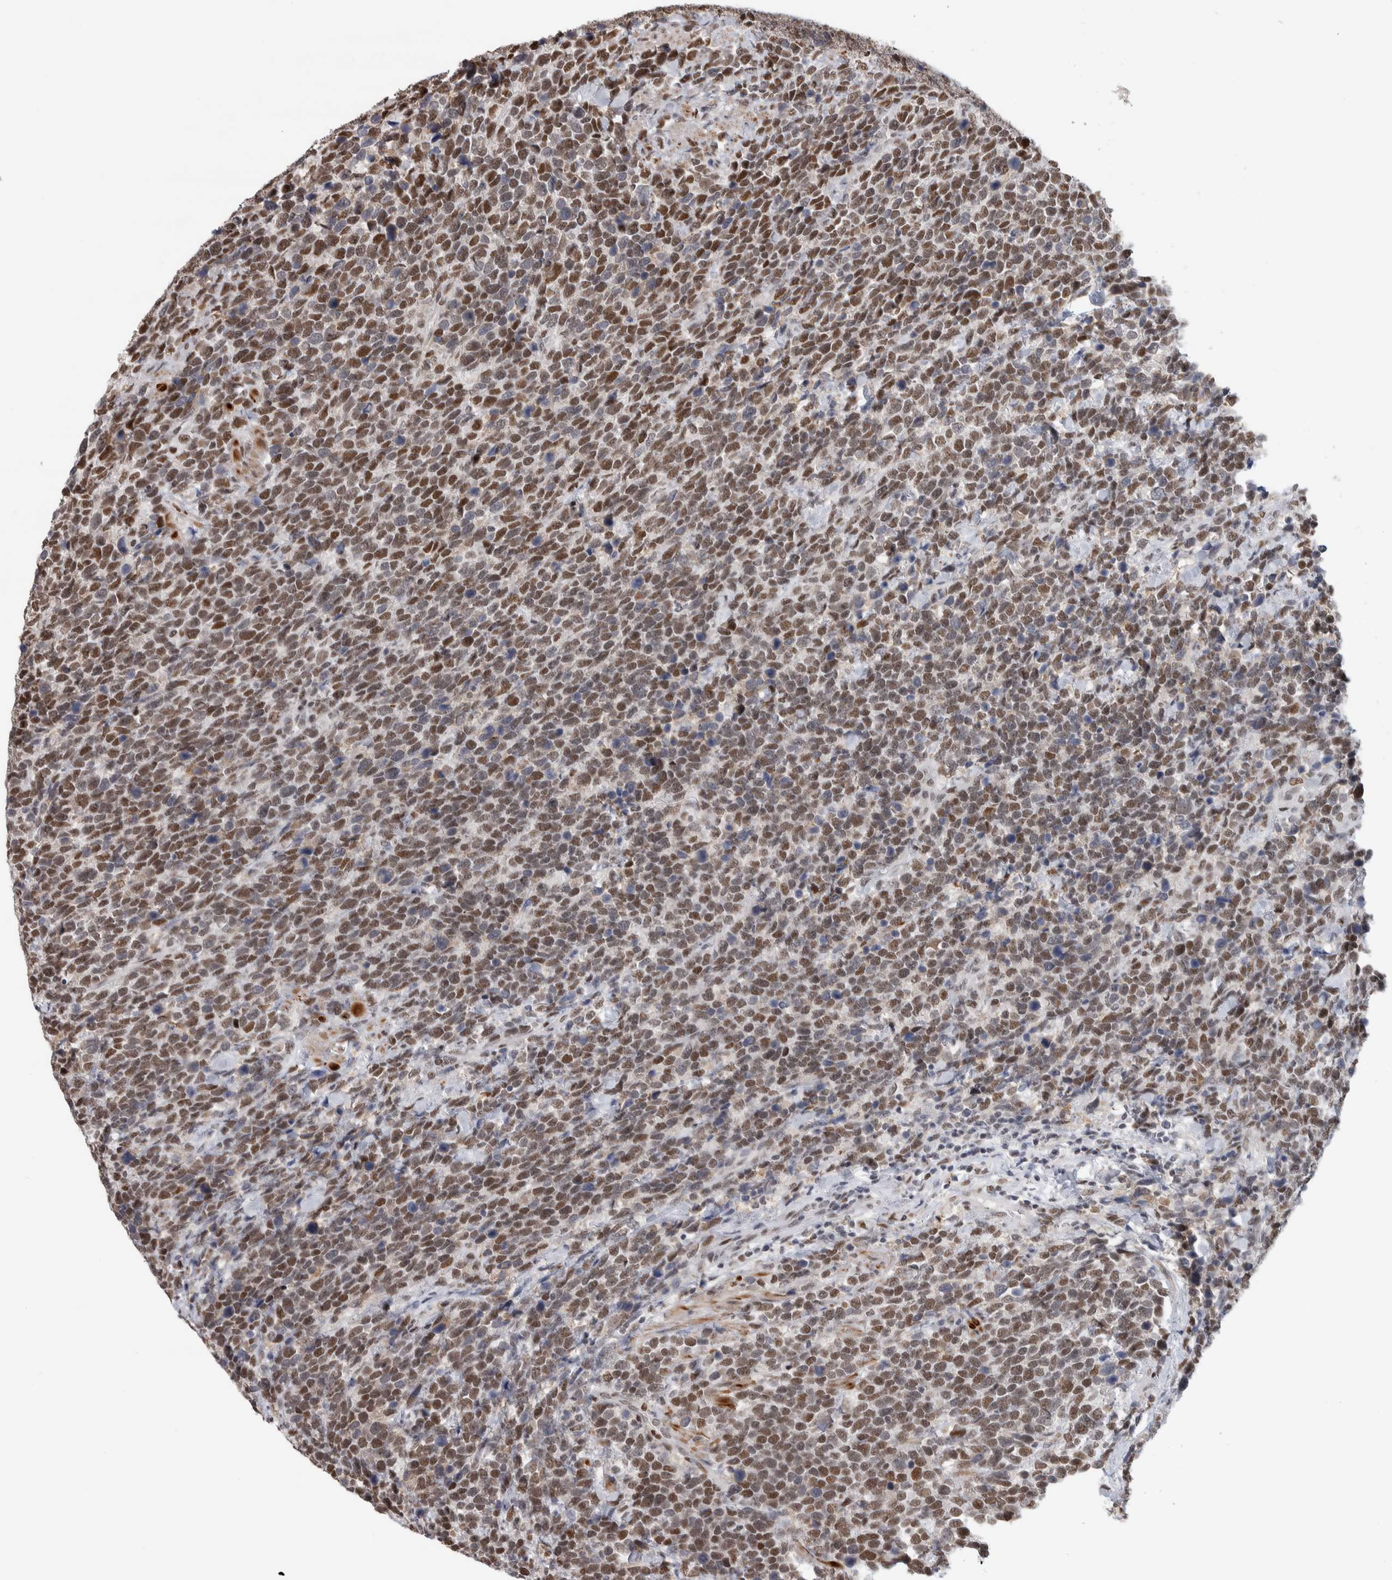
{"staining": {"intensity": "strong", "quantity": "25%-75%", "location": "cytoplasmic/membranous,nuclear"}, "tissue": "urothelial cancer", "cell_type": "Tumor cells", "image_type": "cancer", "snomed": [{"axis": "morphology", "description": "Urothelial carcinoma, High grade"}, {"axis": "topography", "description": "Urinary bladder"}], "caption": "Immunohistochemical staining of human urothelial cancer demonstrates strong cytoplasmic/membranous and nuclear protein staining in approximately 25%-75% of tumor cells.", "gene": "HEXIM2", "patient": {"sex": "female", "age": 82}}